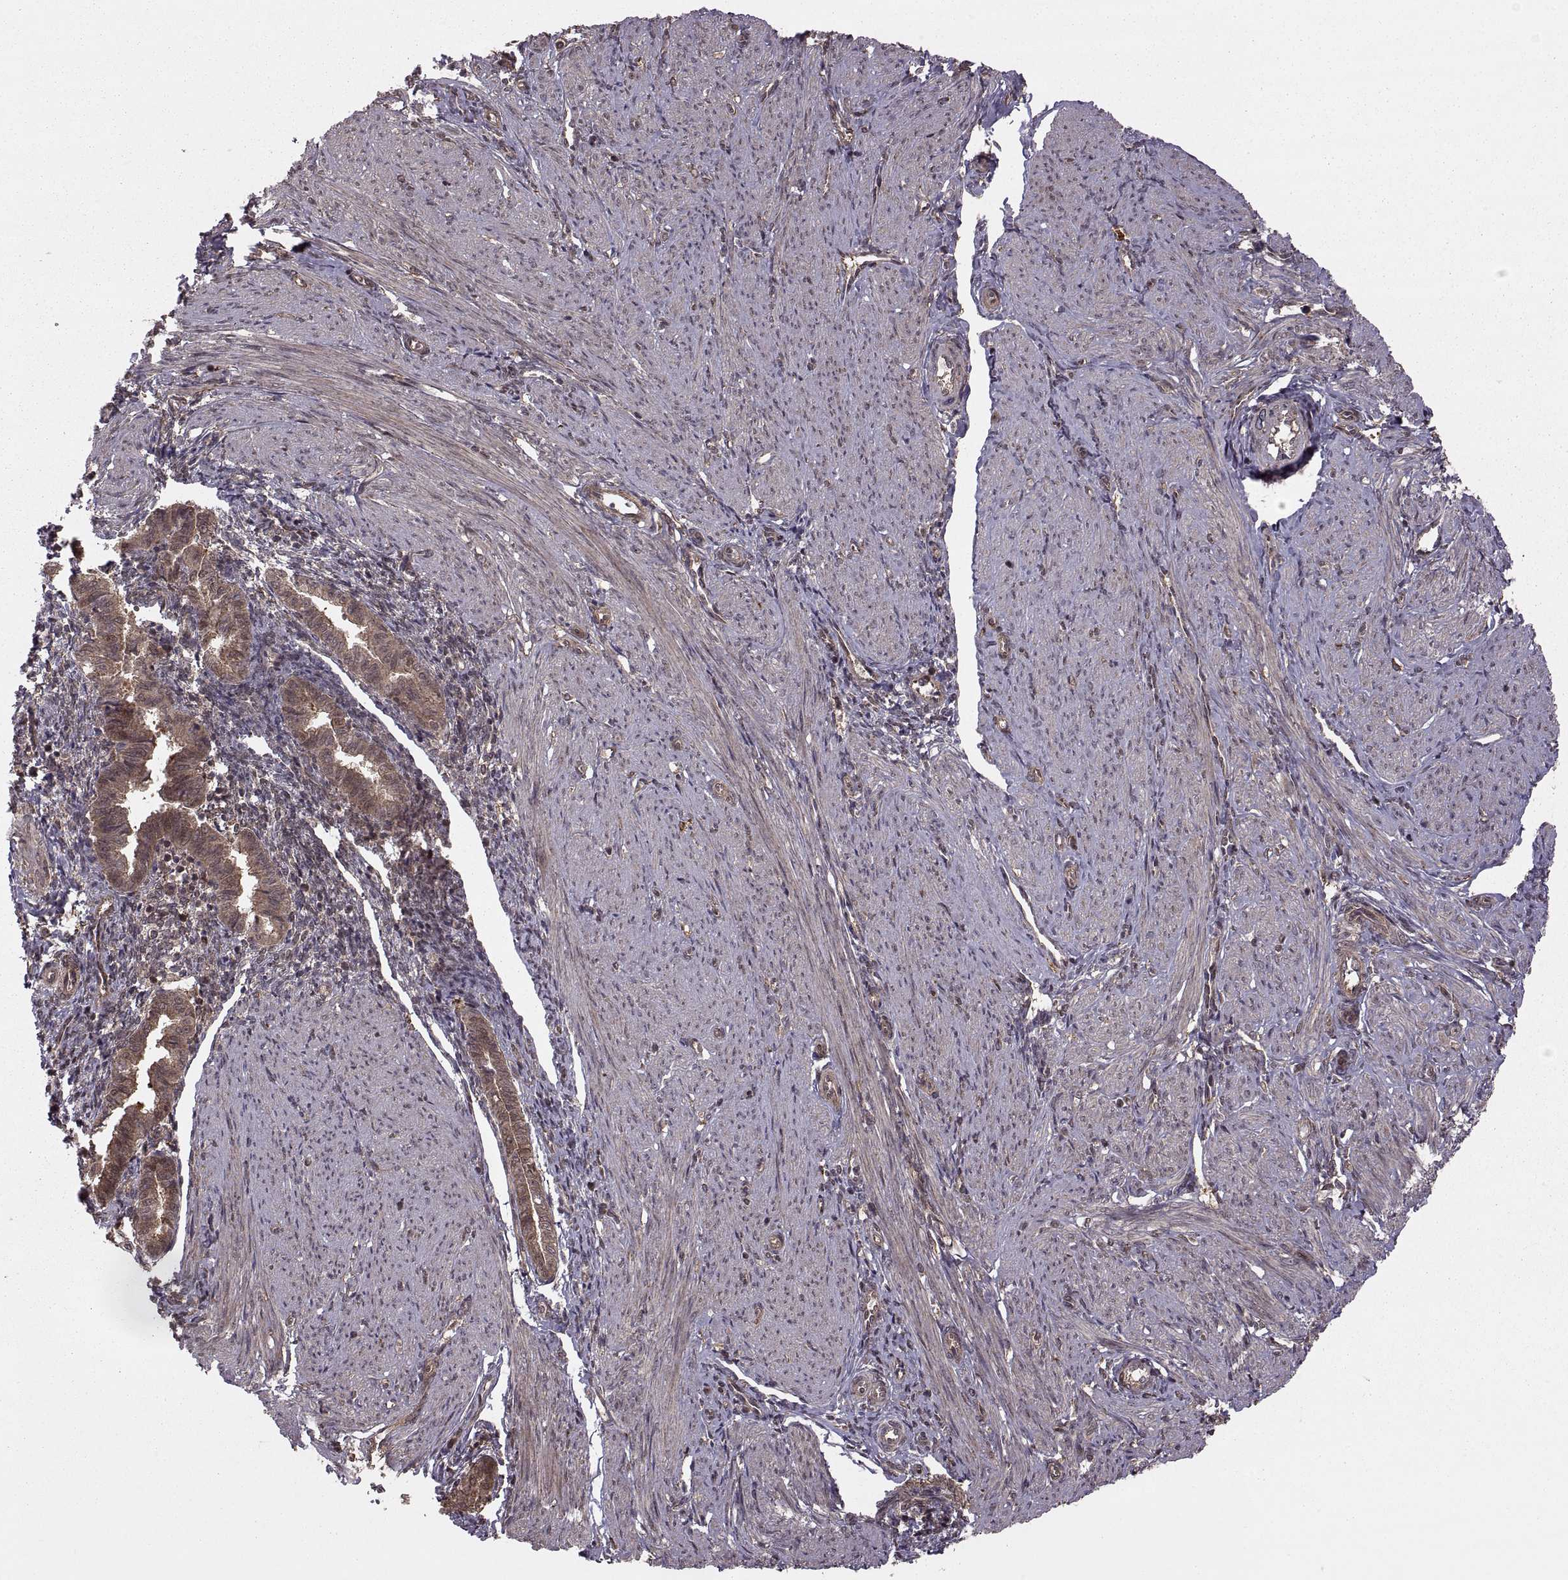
{"staining": {"intensity": "weak", "quantity": "<25%", "location": "cytoplasmic/membranous"}, "tissue": "endometrium", "cell_type": "Cells in endometrial stroma", "image_type": "normal", "snomed": [{"axis": "morphology", "description": "Normal tissue, NOS"}, {"axis": "topography", "description": "Endometrium"}], "caption": "DAB (3,3'-diaminobenzidine) immunohistochemical staining of unremarkable human endometrium displays no significant expression in cells in endometrial stroma. (DAB (3,3'-diaminobenzidine) immunohistochemistry (IHC) visualized using brightfield microscopy, high magnification).", "gene": "DEDD", "patient": {"sex": "female", "age": 37}}